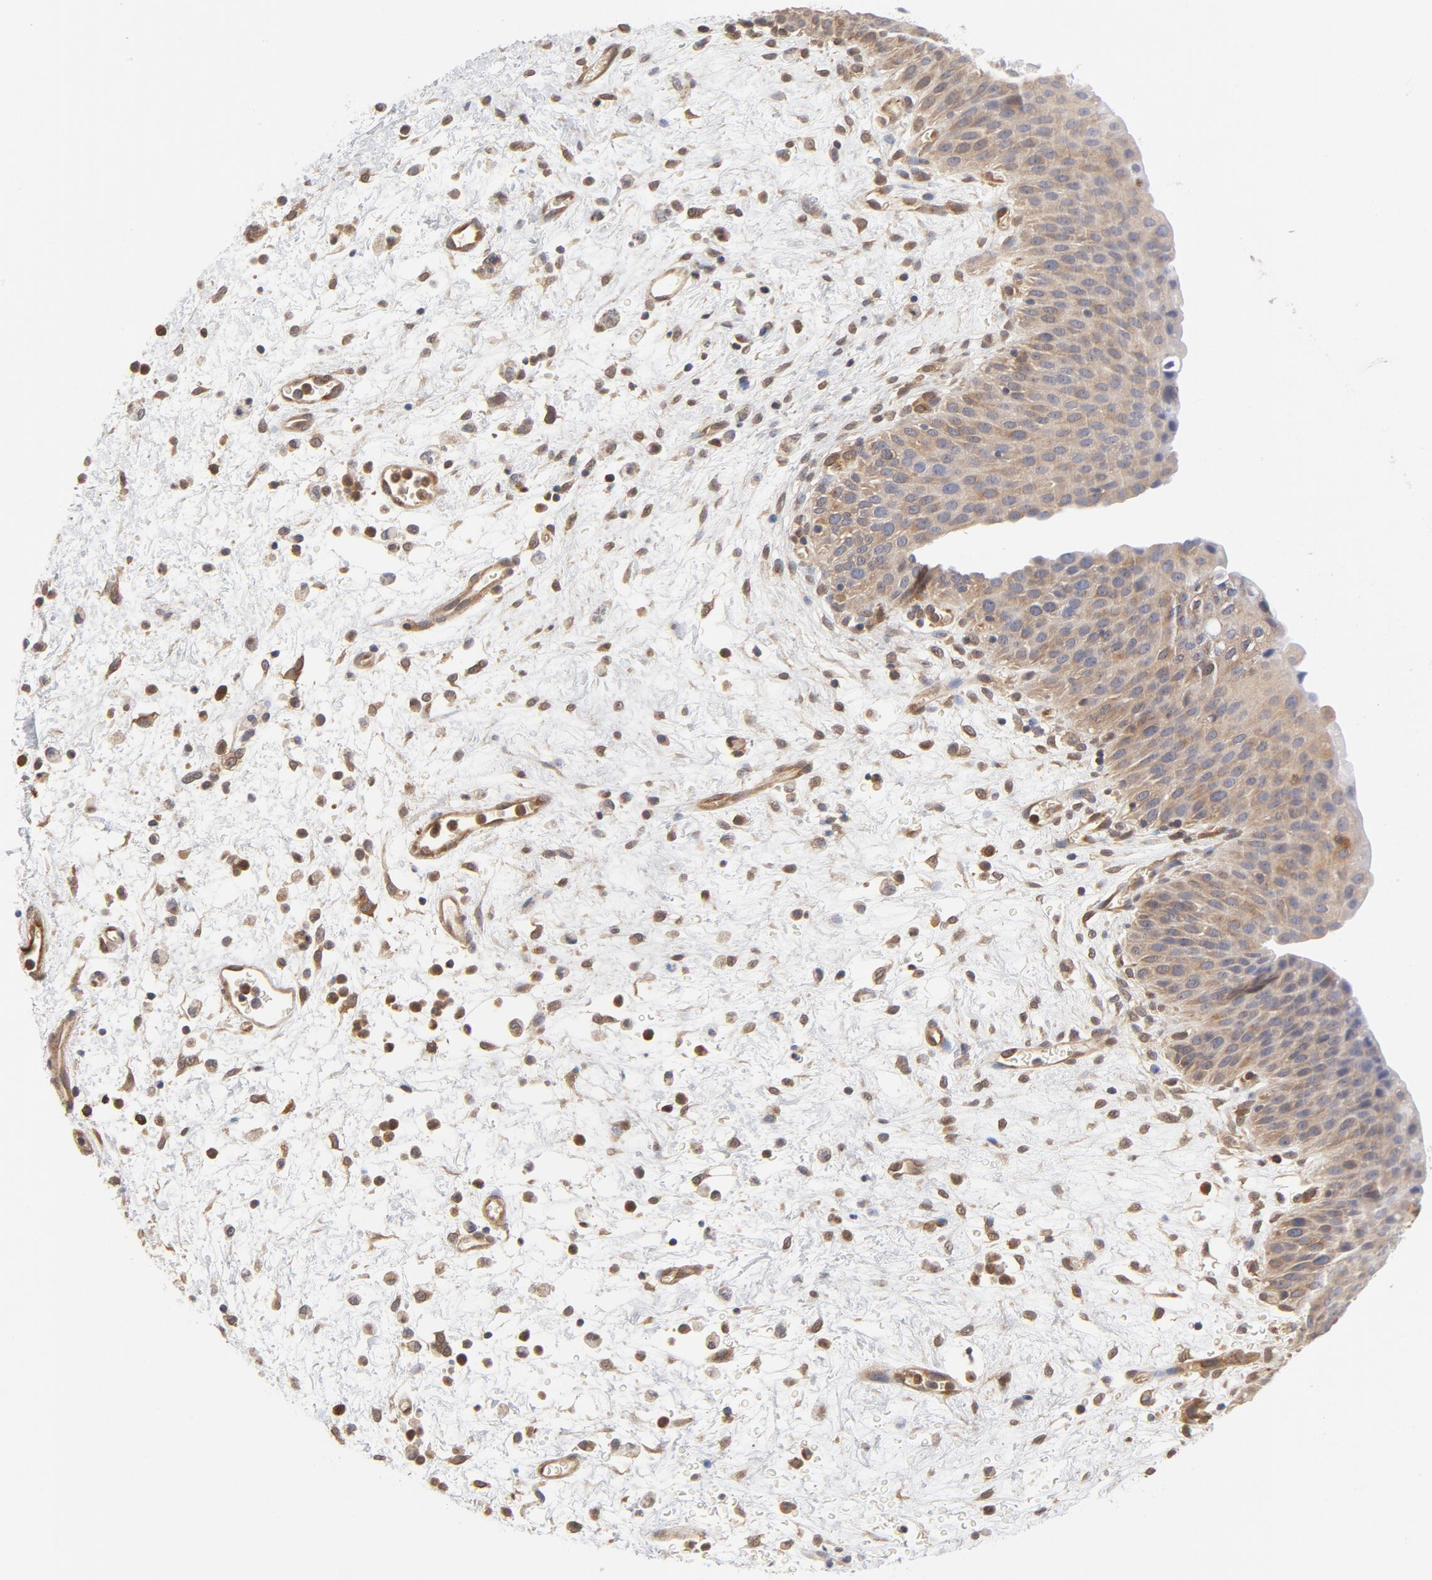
{"staining": {"intensity": "weak", "quantity": ">75%", "location": "cytoplasmic/membranous"}, "tissue": "urinary bladder", "cell_type": "Urothelial cells", "image_type": "normal", "snomed": [{"axis": "morphology", "description": "Normal tissue, NOS"}, {"axis": "morphology", "description": "Dysplasia, NOS"}, {"axis": "topography", "description": "Urinary bladder"}], "caption": "Human urinary bladder stained with a brown dye exhibits weak cytoplasmic/membranous positive expression in about >75% of urothelial cells.", "gene": "ASMTL", "patient": {"sex": "male", "age": 35}}